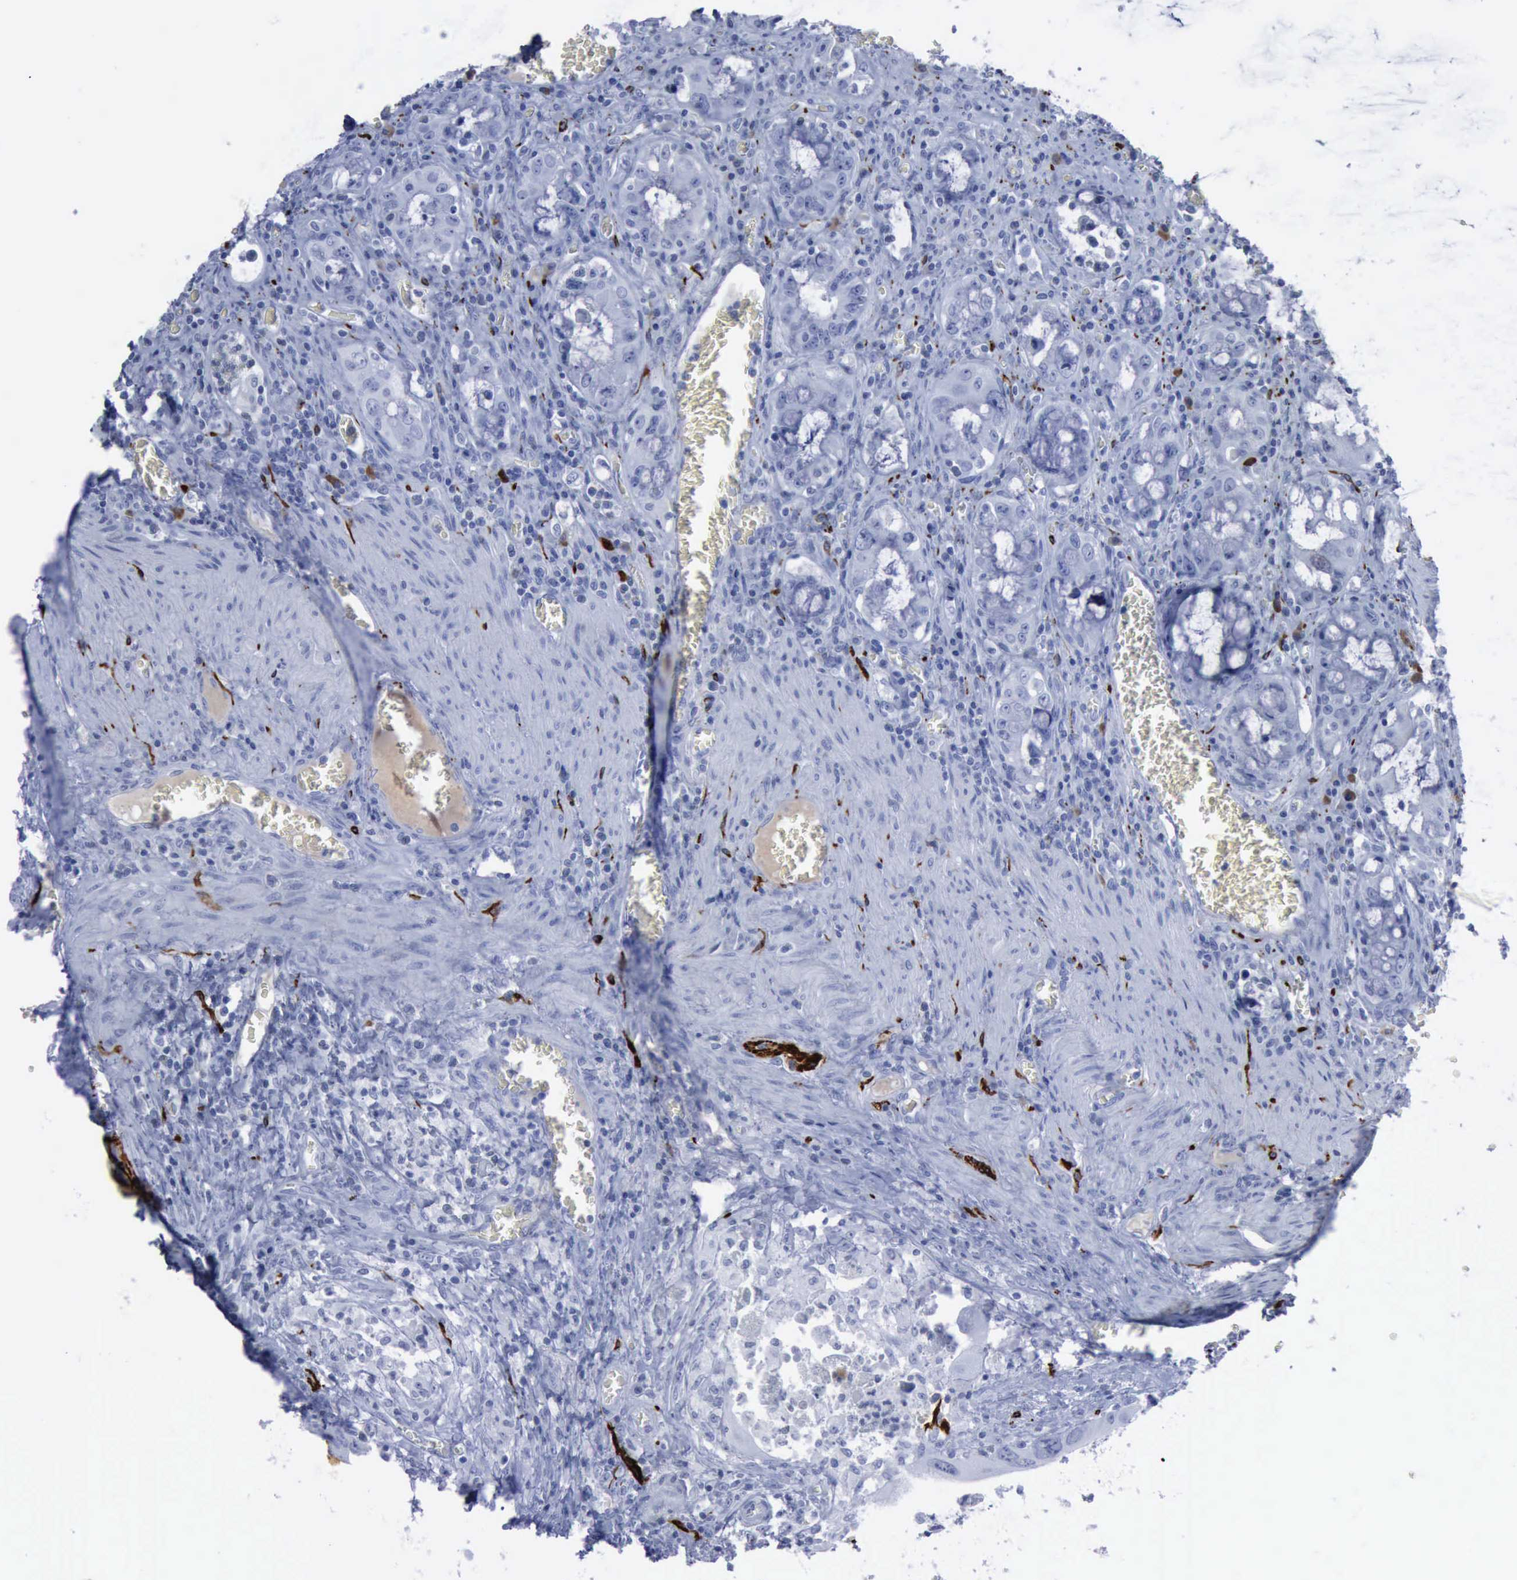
{"staining": {"intensity": "negative", "quantity": "none", "location": "none"}, "tissue": "colorectal cancer", "cell_type": "Tumor cells", "image_type": "cancer", "snomed": [{"axis": "morphology", "description": "Adenocarcinoma, NOS"}, {"axis": "topography", "description": "Rectum"}], "caption": "There is no significant staining in tumor cells of adenocarcinoma (colorectal).", "gene": "NGFR", "patient": {"sex": "male", "age": 70}}